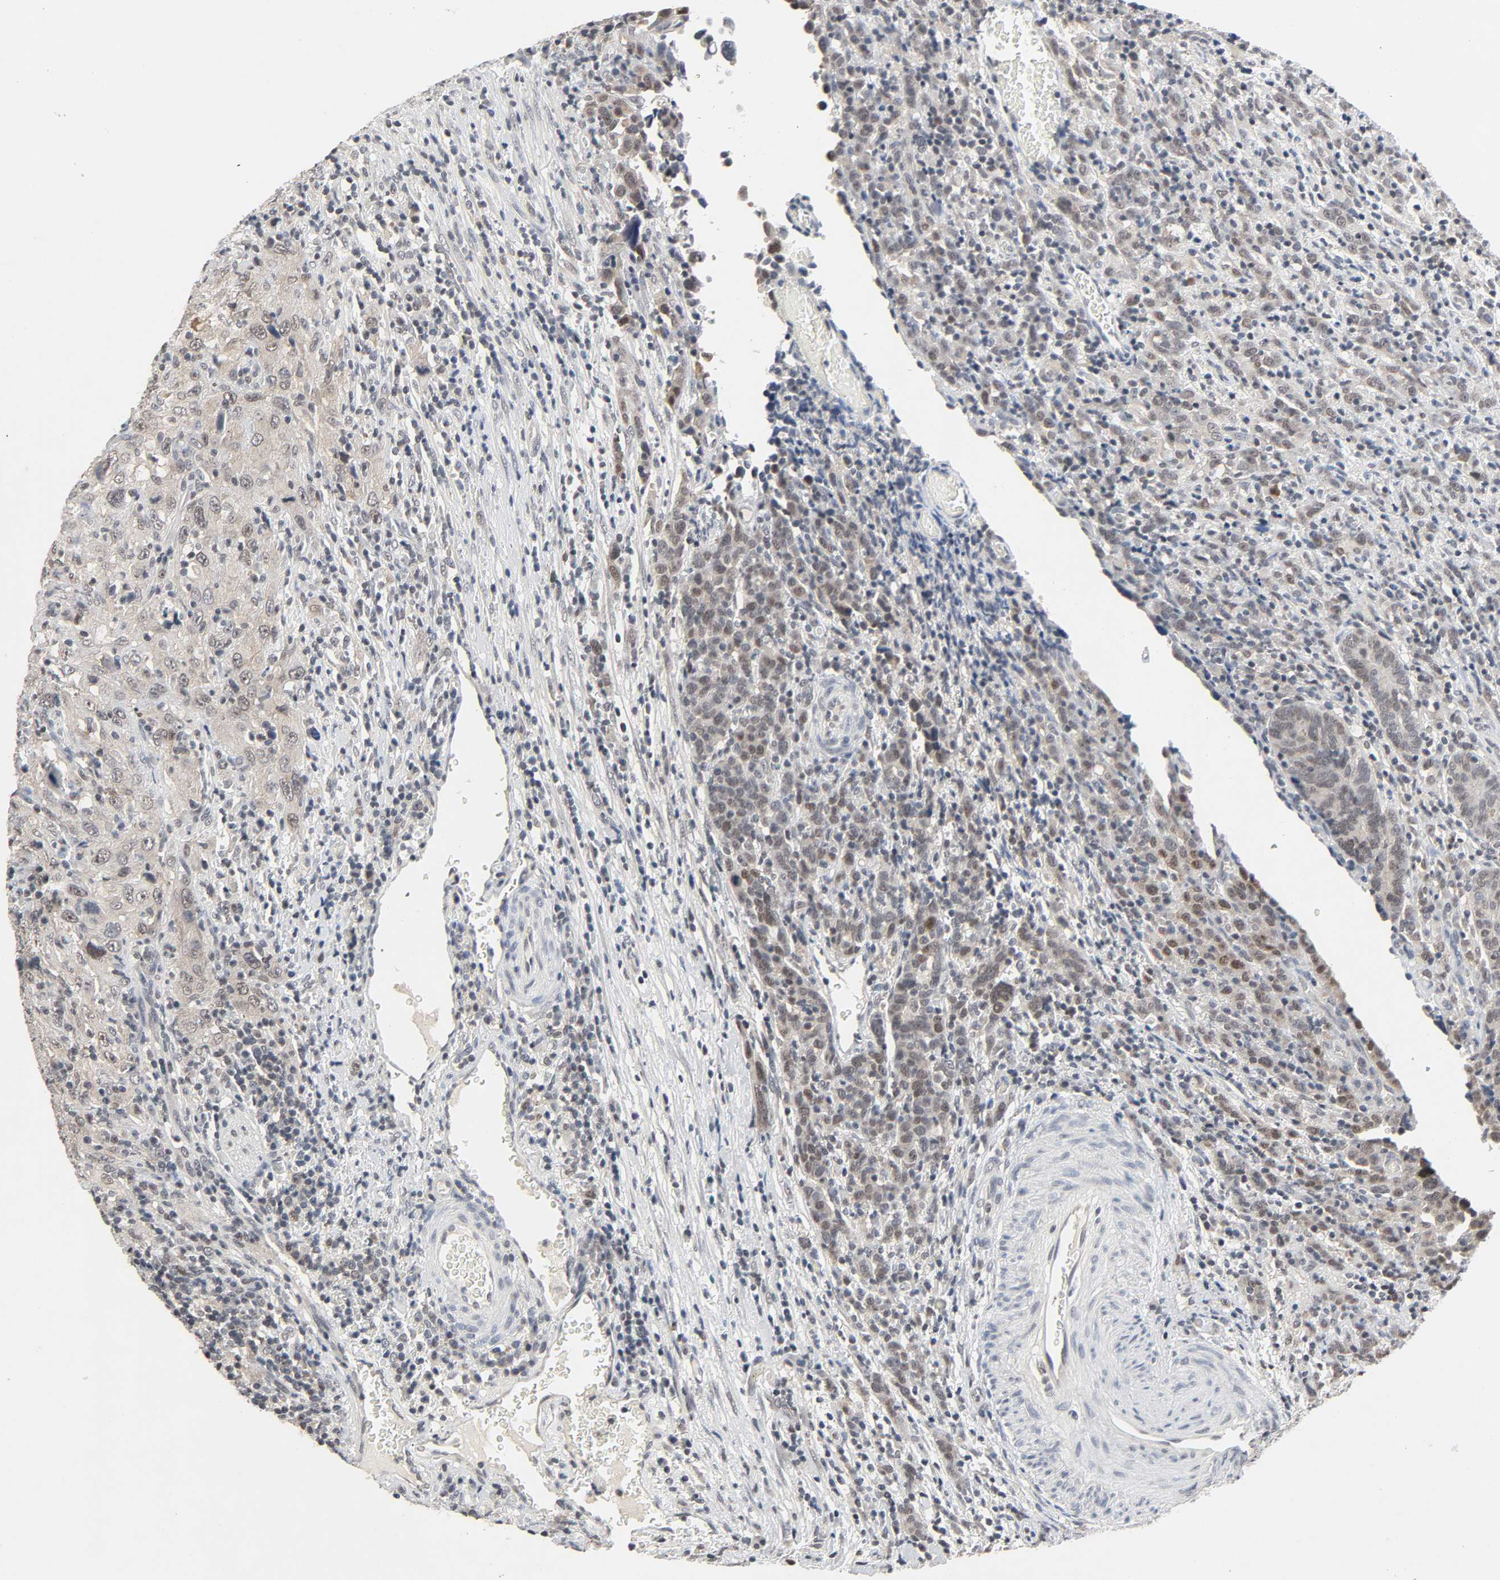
{"staining": {"intensity": "weak", "quantity": "25%-75%", "location": "cytoplasmic/membranous,nuclear"}, "tissue": "urothelial cancer", "cell_type": "Tumor cells", "image_type": "cancer", "snomed": [{"axis": "morphology", "description": "Urothelial carcinoma, High grade"}, {"axis": "topography", "description": "Urinary bladder"}], "caption": "Urothelial cancer stained with a brown dye exhibits weak cytoplasmic/membranous and nuclear positive staining in approximately 25%-75% of tumor cells.", "gene": "MAPKAPK5", "patient": {"sex": "male", "age": 61}}